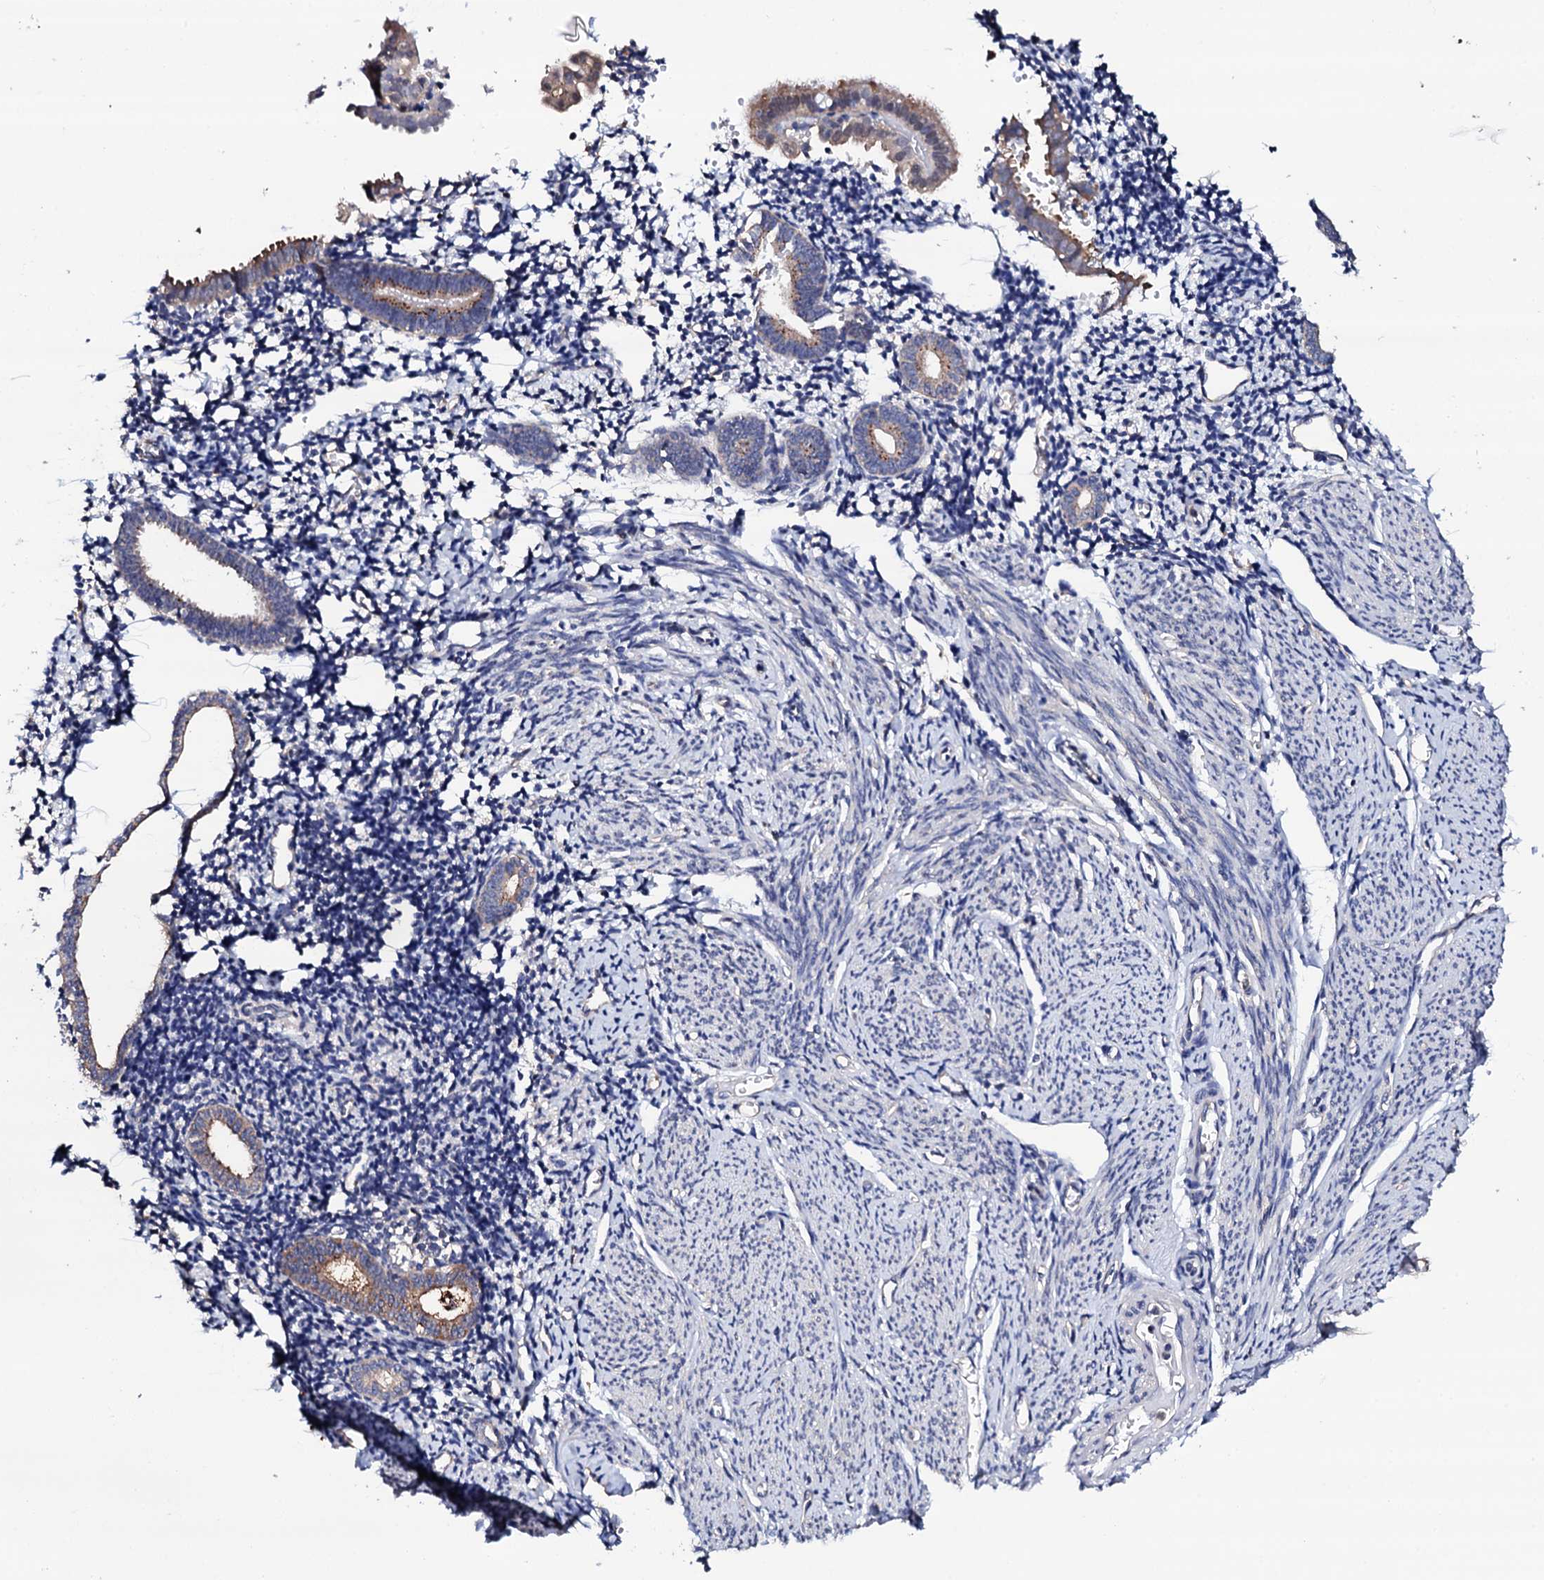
{"staining": {"intensity": "negative", "quantity": "none", "location": "none"}, "tissue": "endometrium", "cell_type": "Cells in endometrial stroma", "image_type": "normal", "snomed": [{"axis": "morphology", "description": "Normal tissue, NOS"}, {"axis": "topography", "description": "Endometrium"}], "caption": "Cells in endometrial stroma show no significant protein expression in unremarkable endometrium.", "gene": "TCAF2C", "patient": {"sex": "female", "age": 56}}